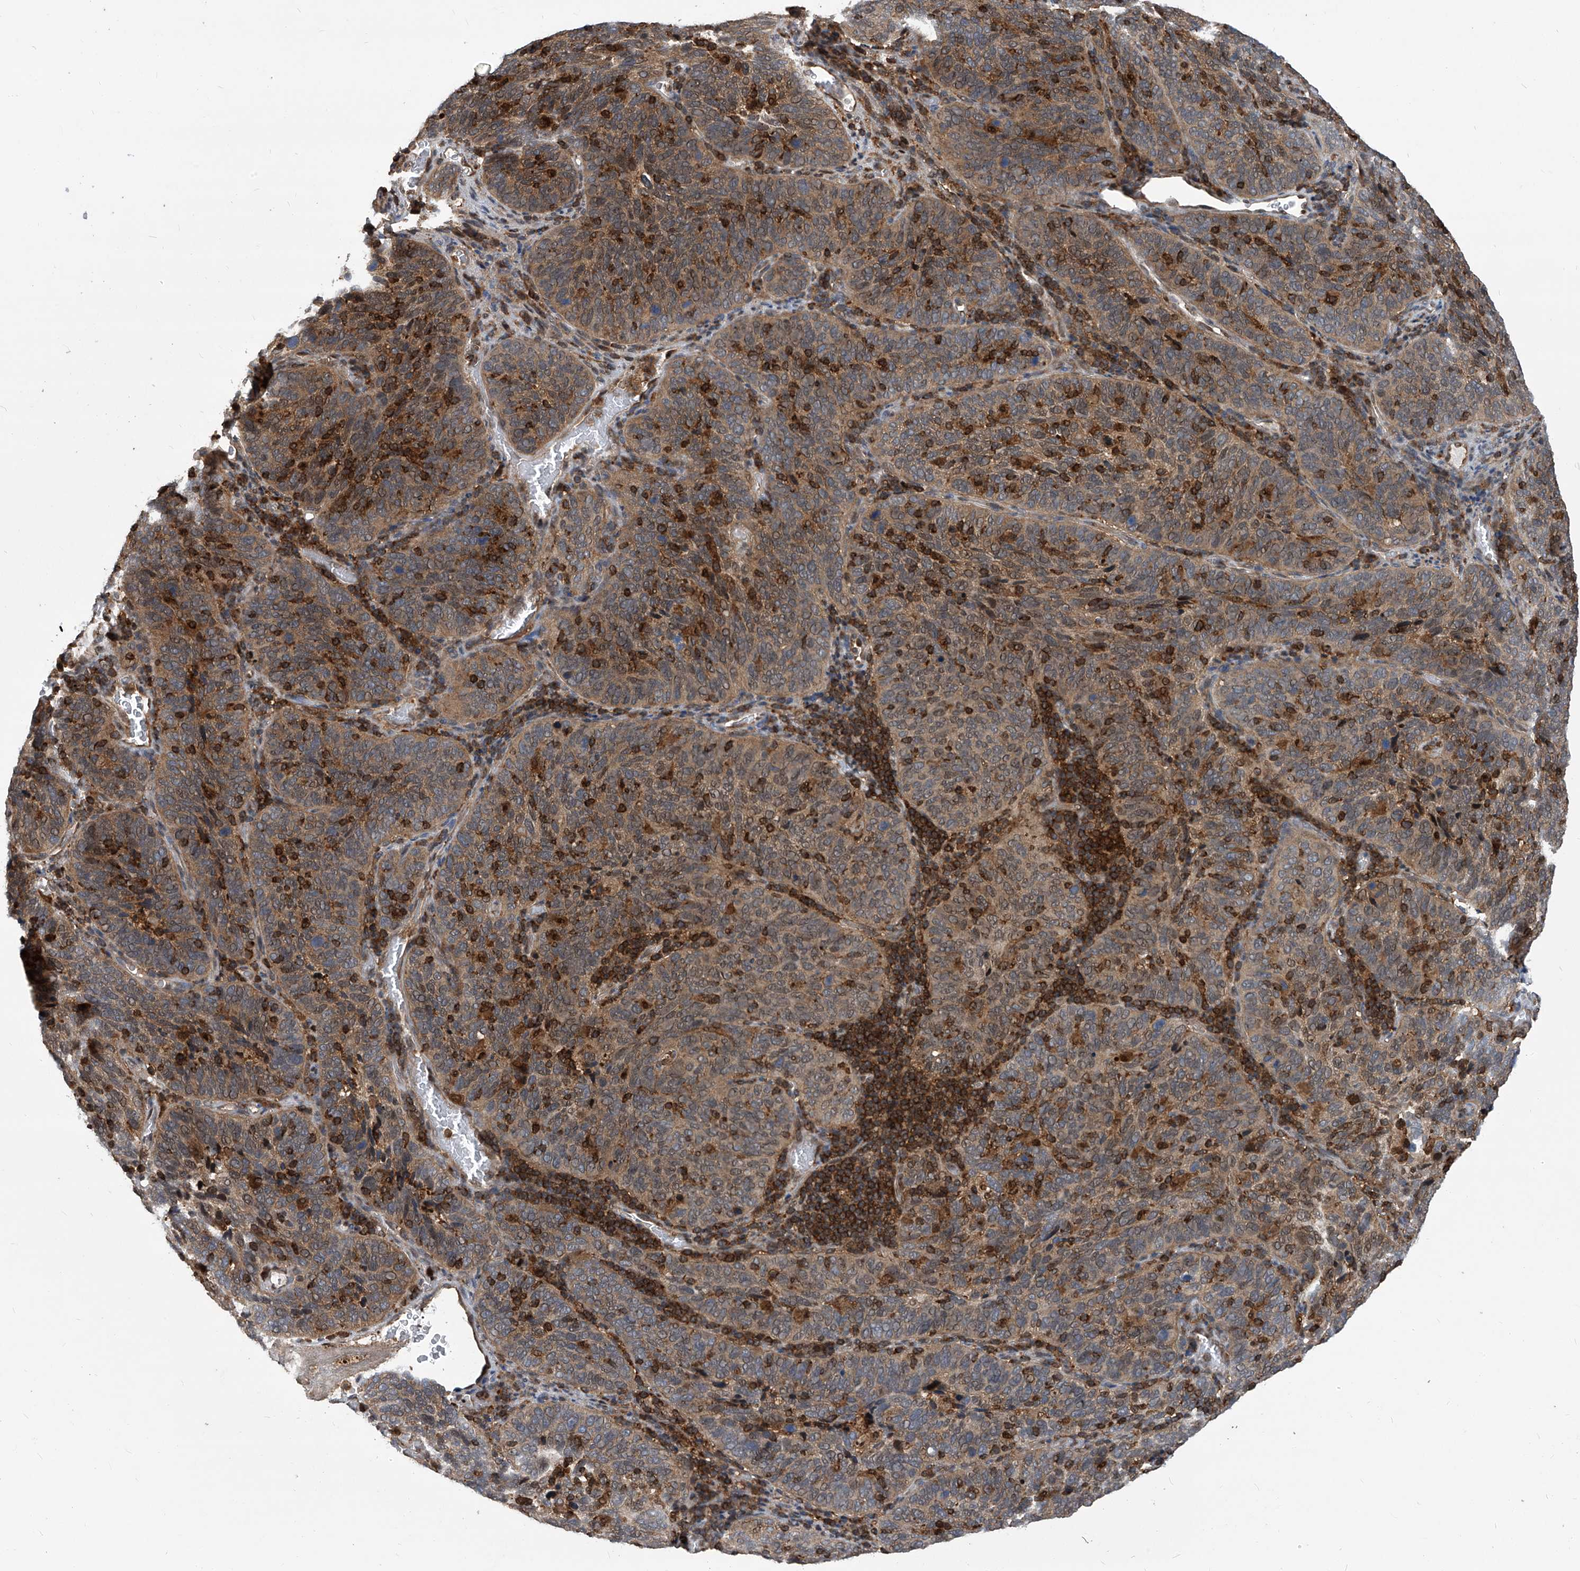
{"staining": {"intensity": "strong", "quantity": "25%-75%", "location": "cytoplasmic/membranous,nuclear"}, "tissue": "cervical cancer", "cell_type": "Tumor cells", "image_type": "cancer", "snomed": [{"axis": "morphology", "description": "Squamous cell carcinoma, NOS"}, {"axis": "topography", "description": "Cervix"}], "caption": "Tumor cells display strong cytoplasmic/membranous and nuclear positivity in approximately 25%-75% of cells in cervical cancer (squamous cell carcinoma).", "gene": "PSMB1", "patient": {"sex": "female", "age": 60}}